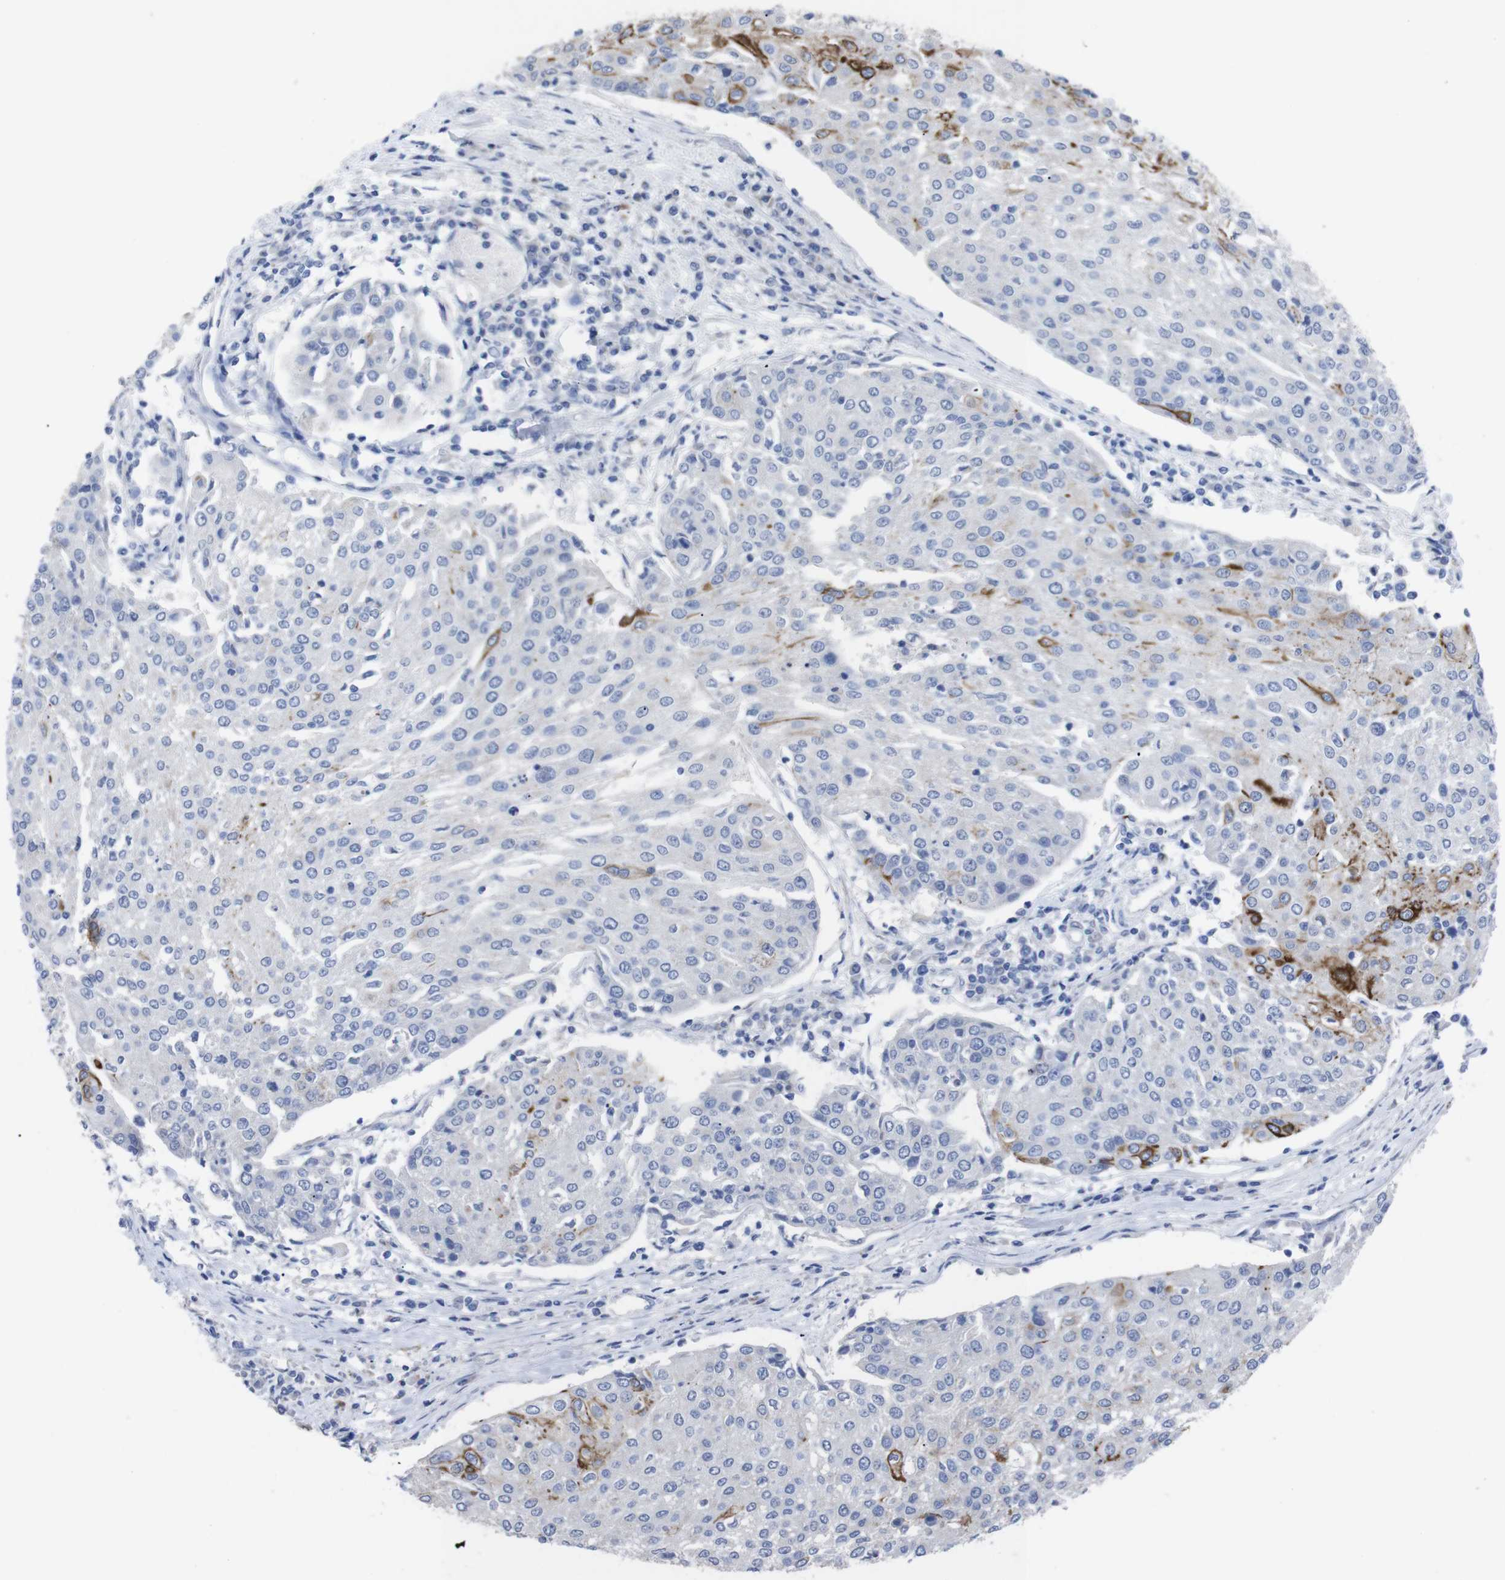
{"staining": {"intensity": "strong", "quantity": "<25%", "location": "cytoplasmic/membranous"}, "tissue": "urothelial cancer", "cell_type": "Tumor cells", "image_type": "cancer", "snomed": [{"axis": "morphology", "description": "Urothelial carcinoma, High grade"}, {"axis": "topography", "description": "Urinary bladder"}], "caption": "Tumor cells demonstrate medium levels of strong cytoplasmic/membranous staining in approximately <25% of cells in human urothelial carcinoma (high-grade).", "gene": "GJB2", "patient": {"sex": "female", "age": 85}}